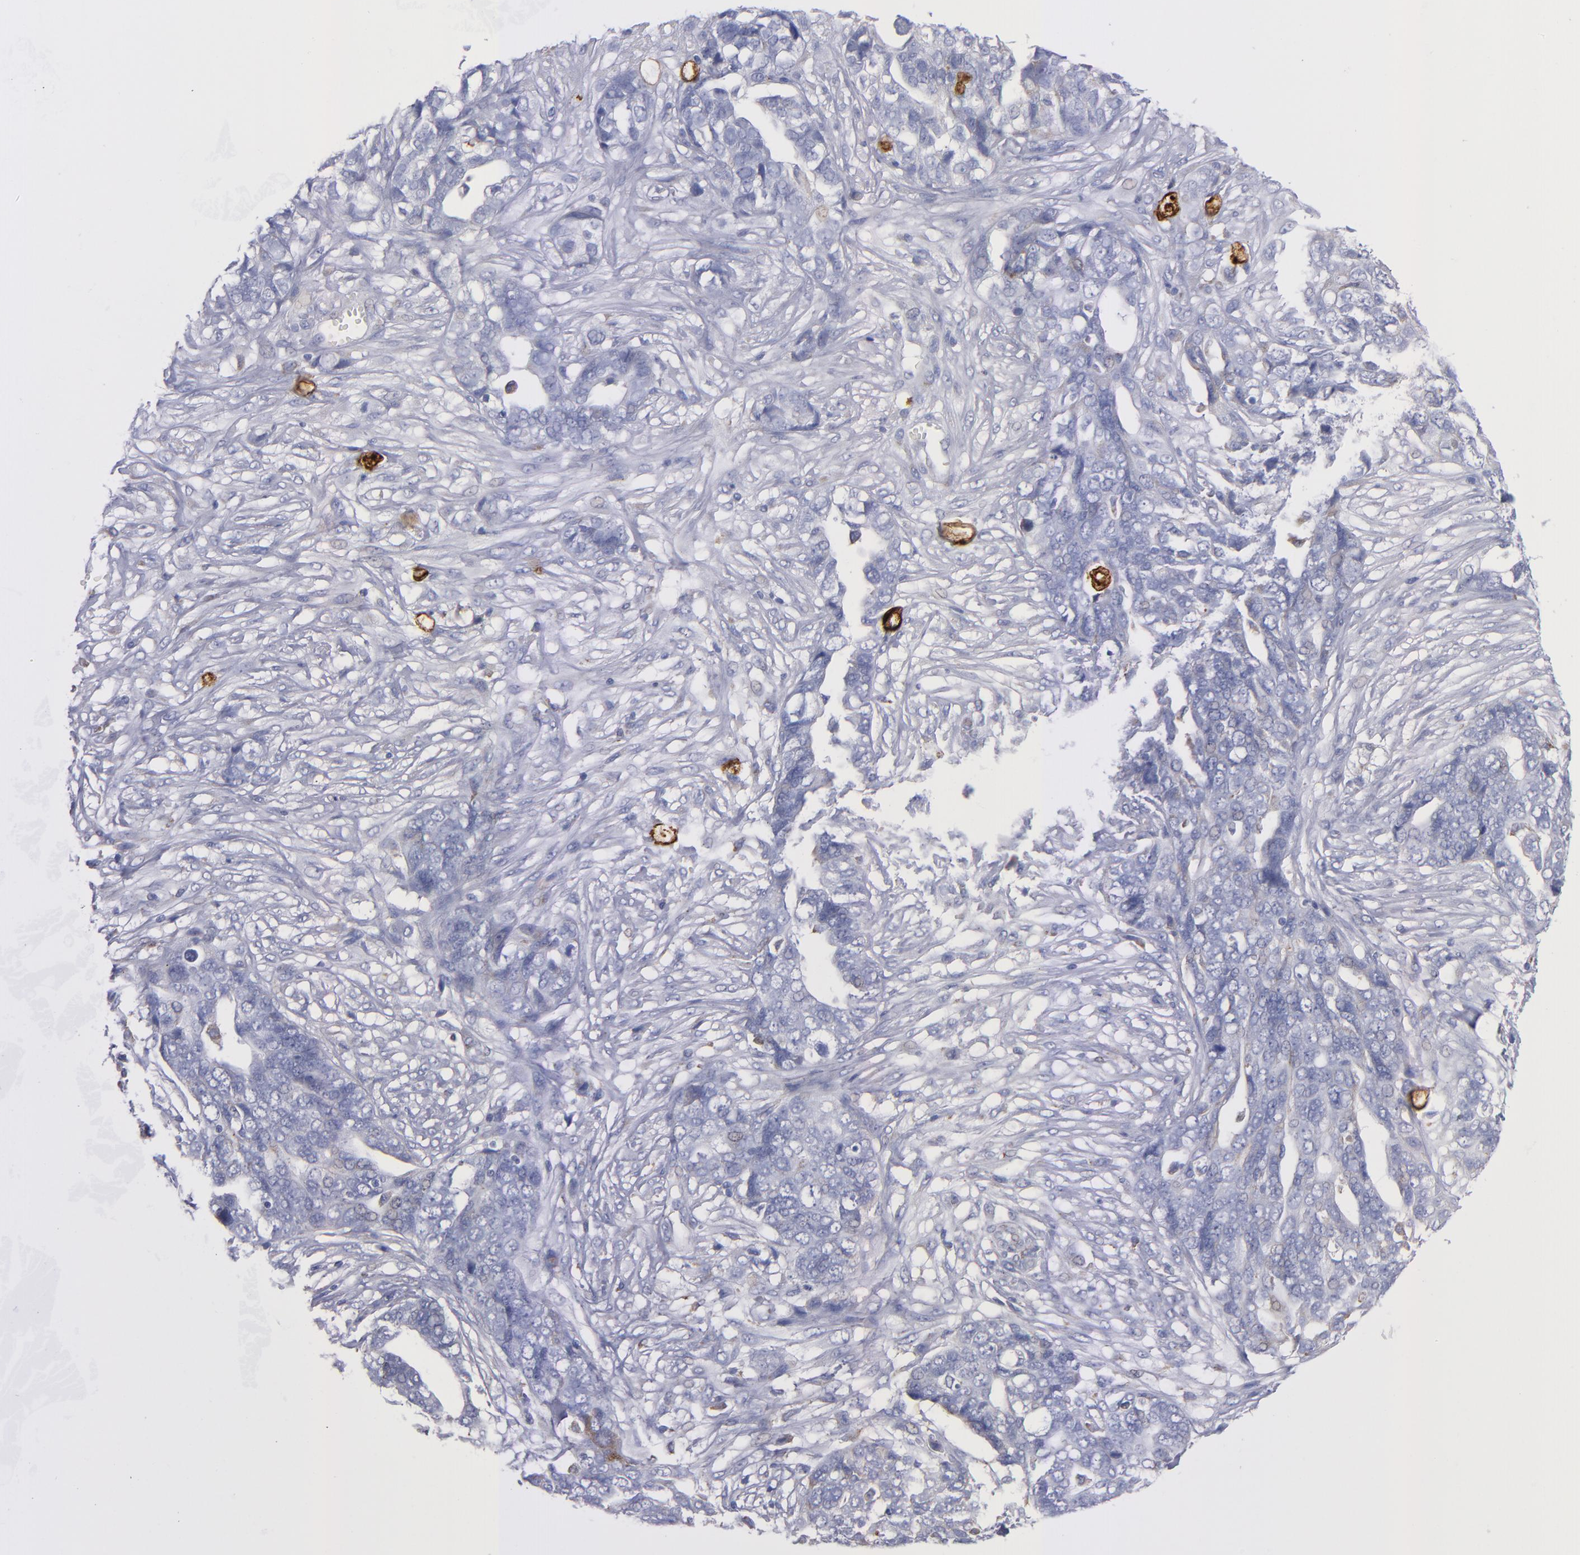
{"staining": {"intensity": "weak", "quantity": "<25%", "location": "cytoplasmic/membranous"}, "tissue": "ovarian cancer", "cell_type": "Tumor cells", "image_type": "cancer", "snomed": [{"axis": "morphology", "description": "Normal tissue, NOS"}, {"axis": "morphology", "description": "Cystadenocarcinoma, serous, NOS"}, {"axis": "topography", "description": "Fallopian tube"}, {"axis": "topography", "description": "Ovary"}], "caption": "A high-resolution histopathology image shows immunohistochemistry (IHC) staining of ovarian cancer, which demonstrates no significant positivity in tumor cells. (Brightfield microscopy of DAB (3,3'-diaminobenzidine) IHC at high magnification).", "gene": "MFGE8", "patient": {"sex": "female", "age": 56}}